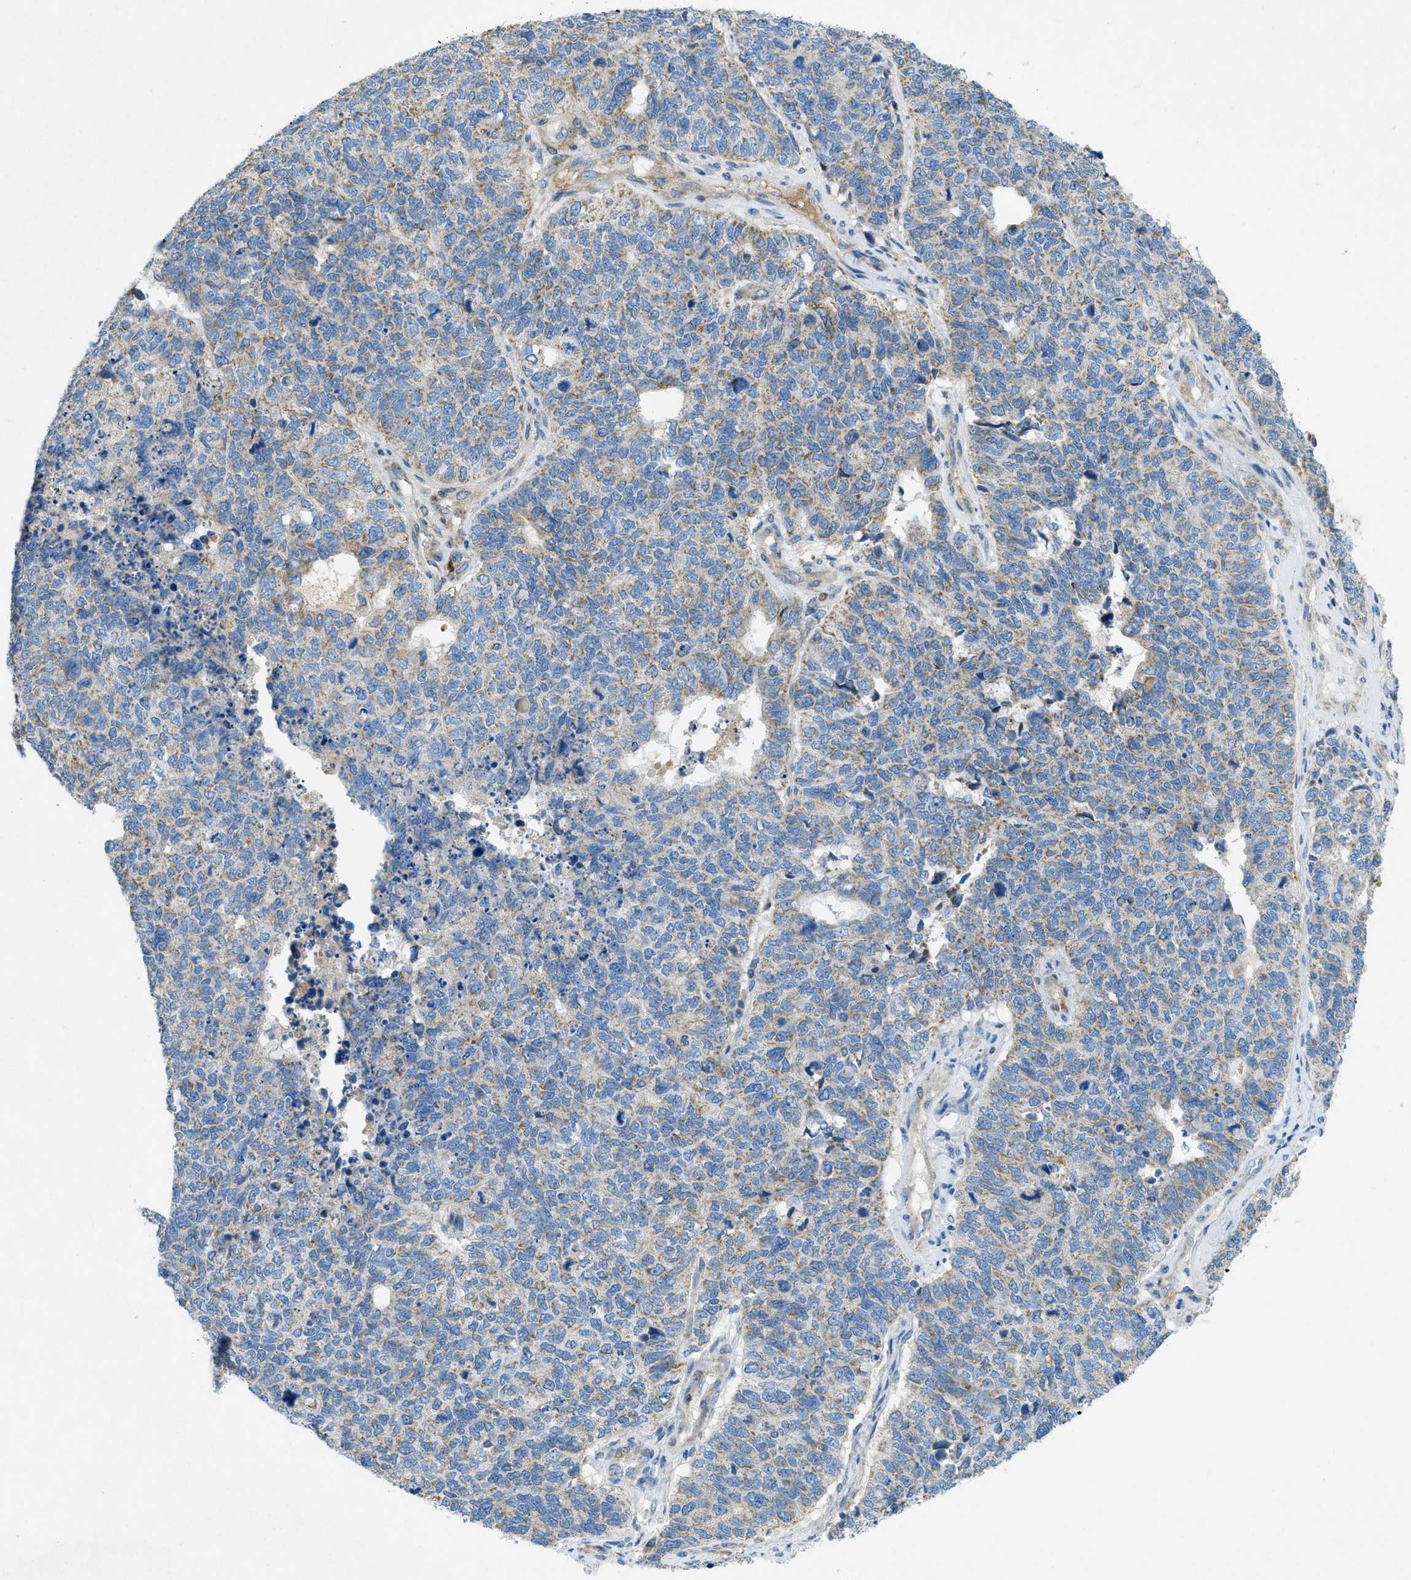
{"staining": {"intensity": "weak", "quantity": ">75%", "location": "cytoplasmic/membranous"}, "tissue": "cervical cancer", "cell_type": "Tumor cells", "image_type": "cancer", "snomed": [{"axis": "morphology", "description": "Squamous cell carcinoma, NOS"}, {"axis": "topography", "description": "Cervix"}], "caption": "Protein staining by immunohistochemistry shows weak cytoplasmic/membranous expression in about >75% of tumor cells in cervical squamous cell carcinoma. (Brightfield microscopy of DAB IHC at high magnification).", "gene": "CYGB", "patient": {"sex": "female", "age": 63}}